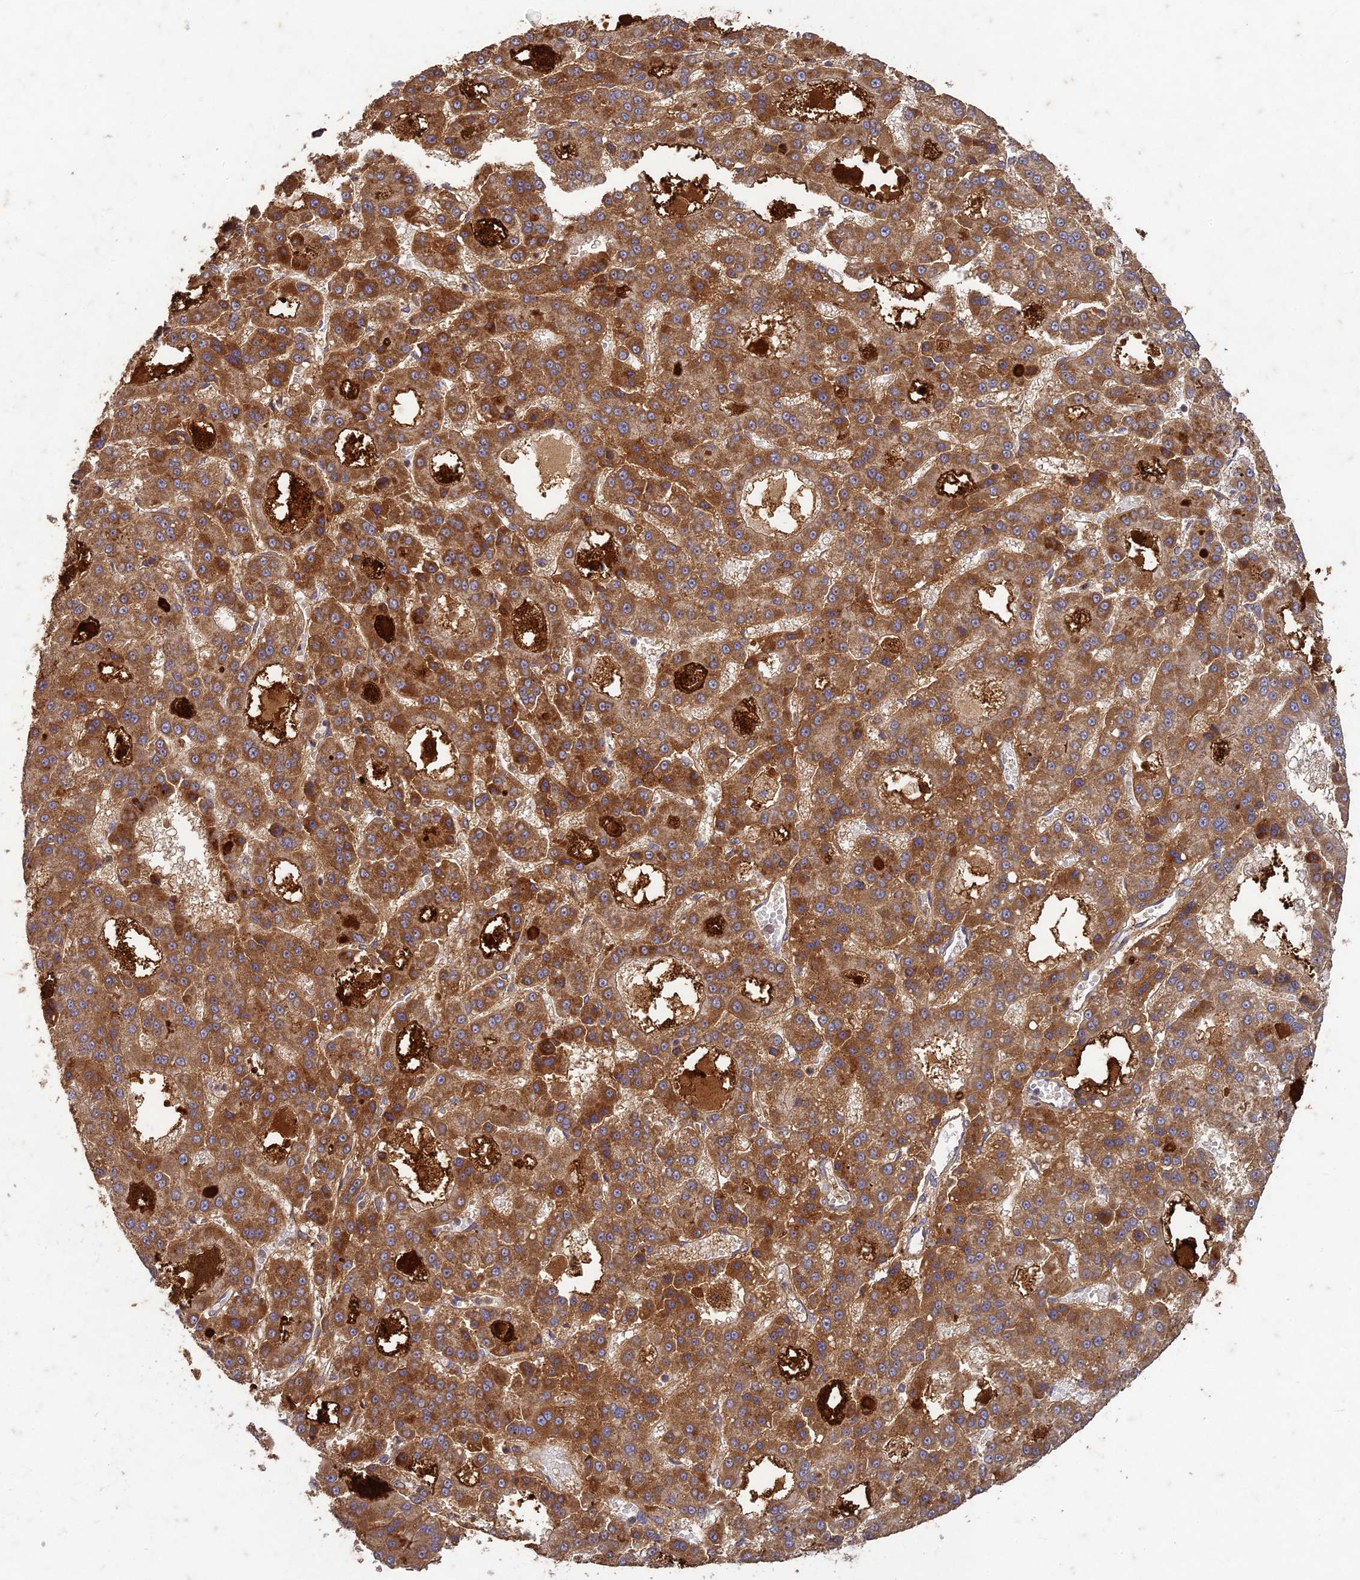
{"staining": {"intensity": "strong", "quantity": ">75%", "location": "cytoplasmic/membranous"}, "tissue": "liver cancer", "cell_type": "Tumor cells", "image_type": "cancer", "snomed": [{"axis": "morphology", "description": "Carcinoma, Hepatocellular, NOS"}, {"axis": "topography", "description": "Liver"}], "caption": "Liver hepatocellular carcinoma tissue exhibits strong cytoplasmic/membranous staining in about >75% of tumor cells, visualized by immunohistochemistry. Ihc stains the protein in brown and the nuclei are stained blue.", "gene": "TCF25", "patient": {"sex": "male", "age": 70}}